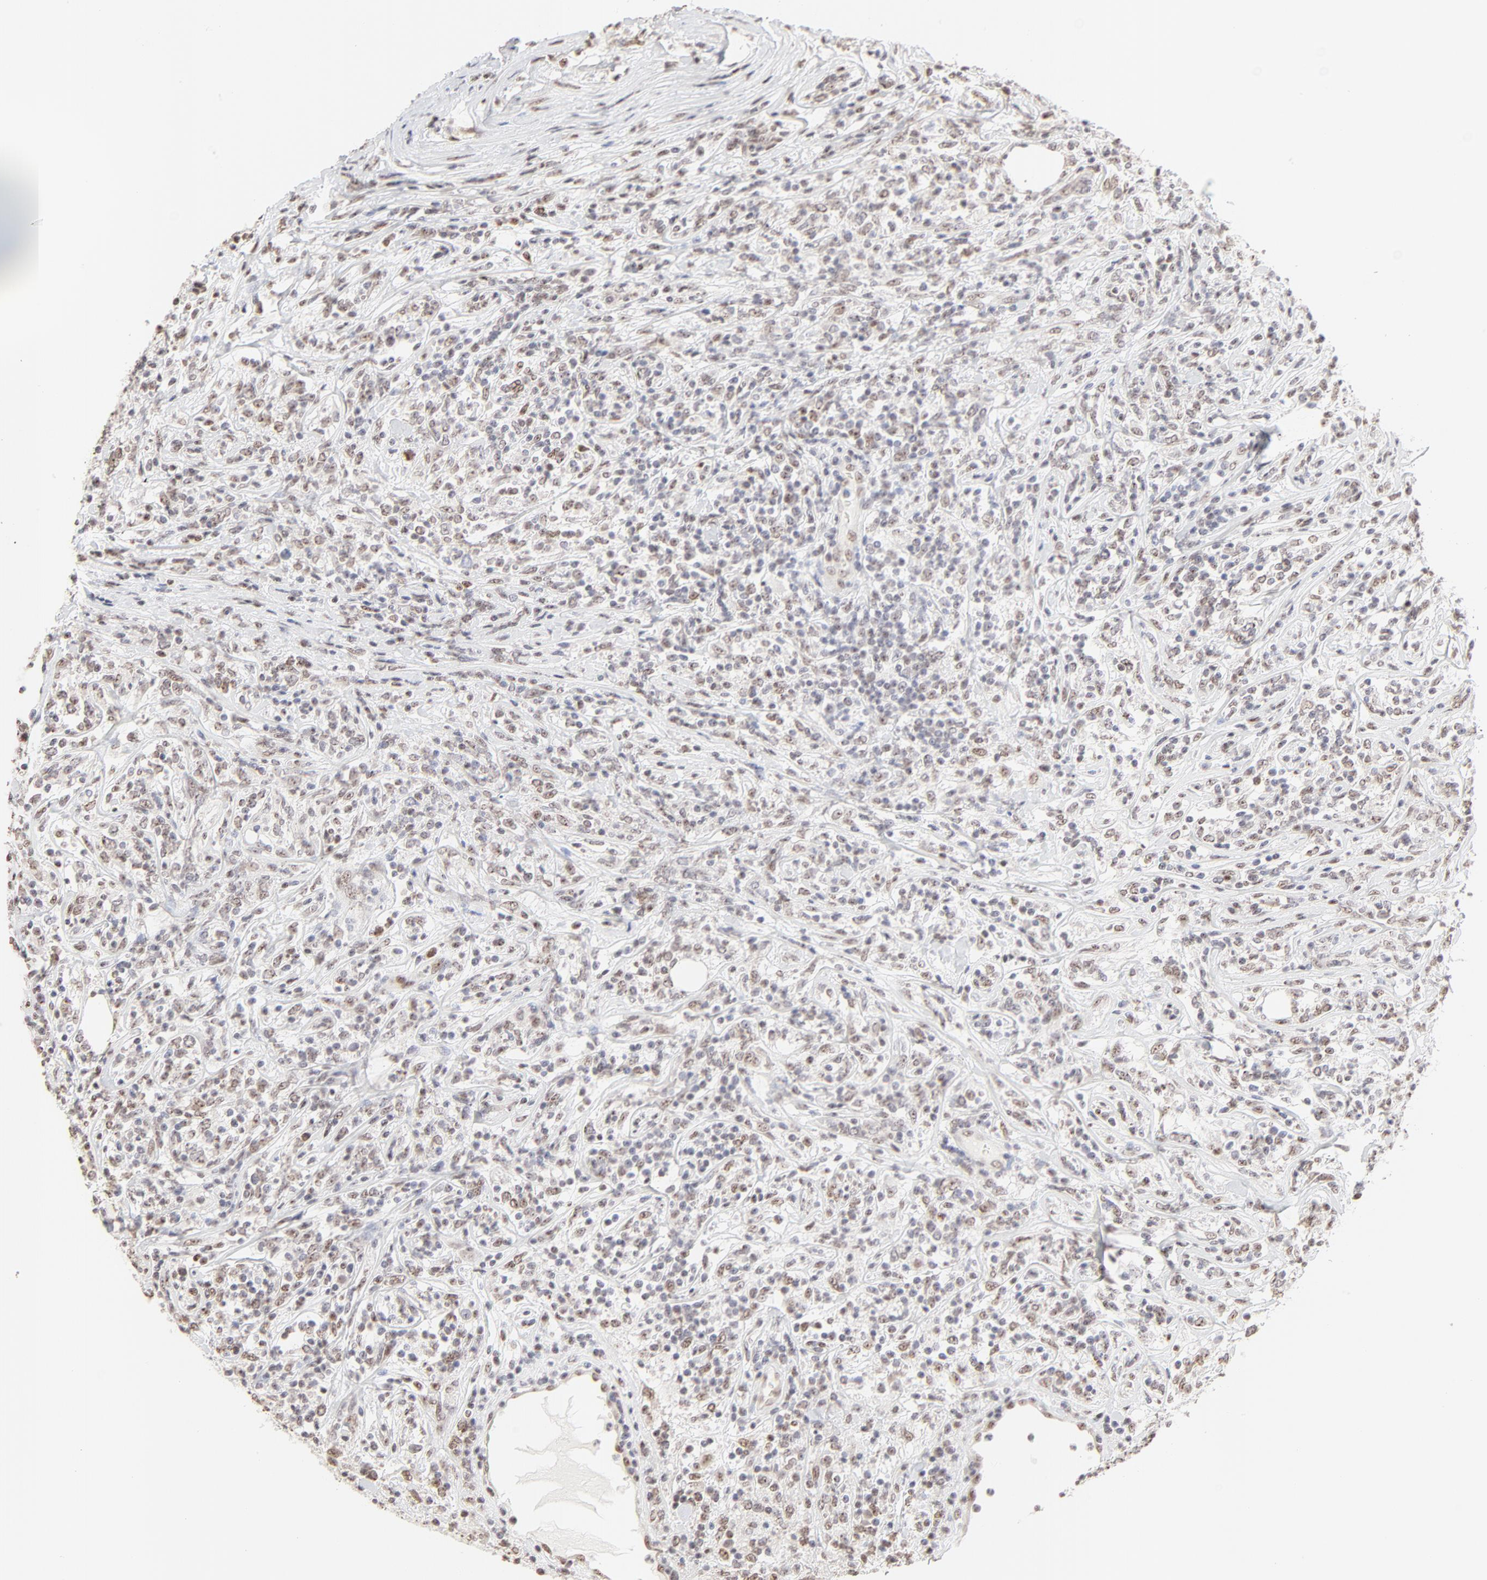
{"staining": {"intensity": "weak", "quantity": "<25%", "location": "nuclear"}, "tissue": "lymphoma", "cell_type": "Tumor cells", "image_type": "cancer", "snomed": [{"axis": "morphology", "description": "Malignant lymphoma, non-Hodgkin's type, High grade"}, {"axis": "topography", "description": "Lymph node"}], "caption": "The IHC photomicrograph has no significant positivity in tumor cells of lymphoma tissue. Nuclei are stained in blue.", "gene": "NFIL3", "patient": {"sex": "female", "age": 84}}